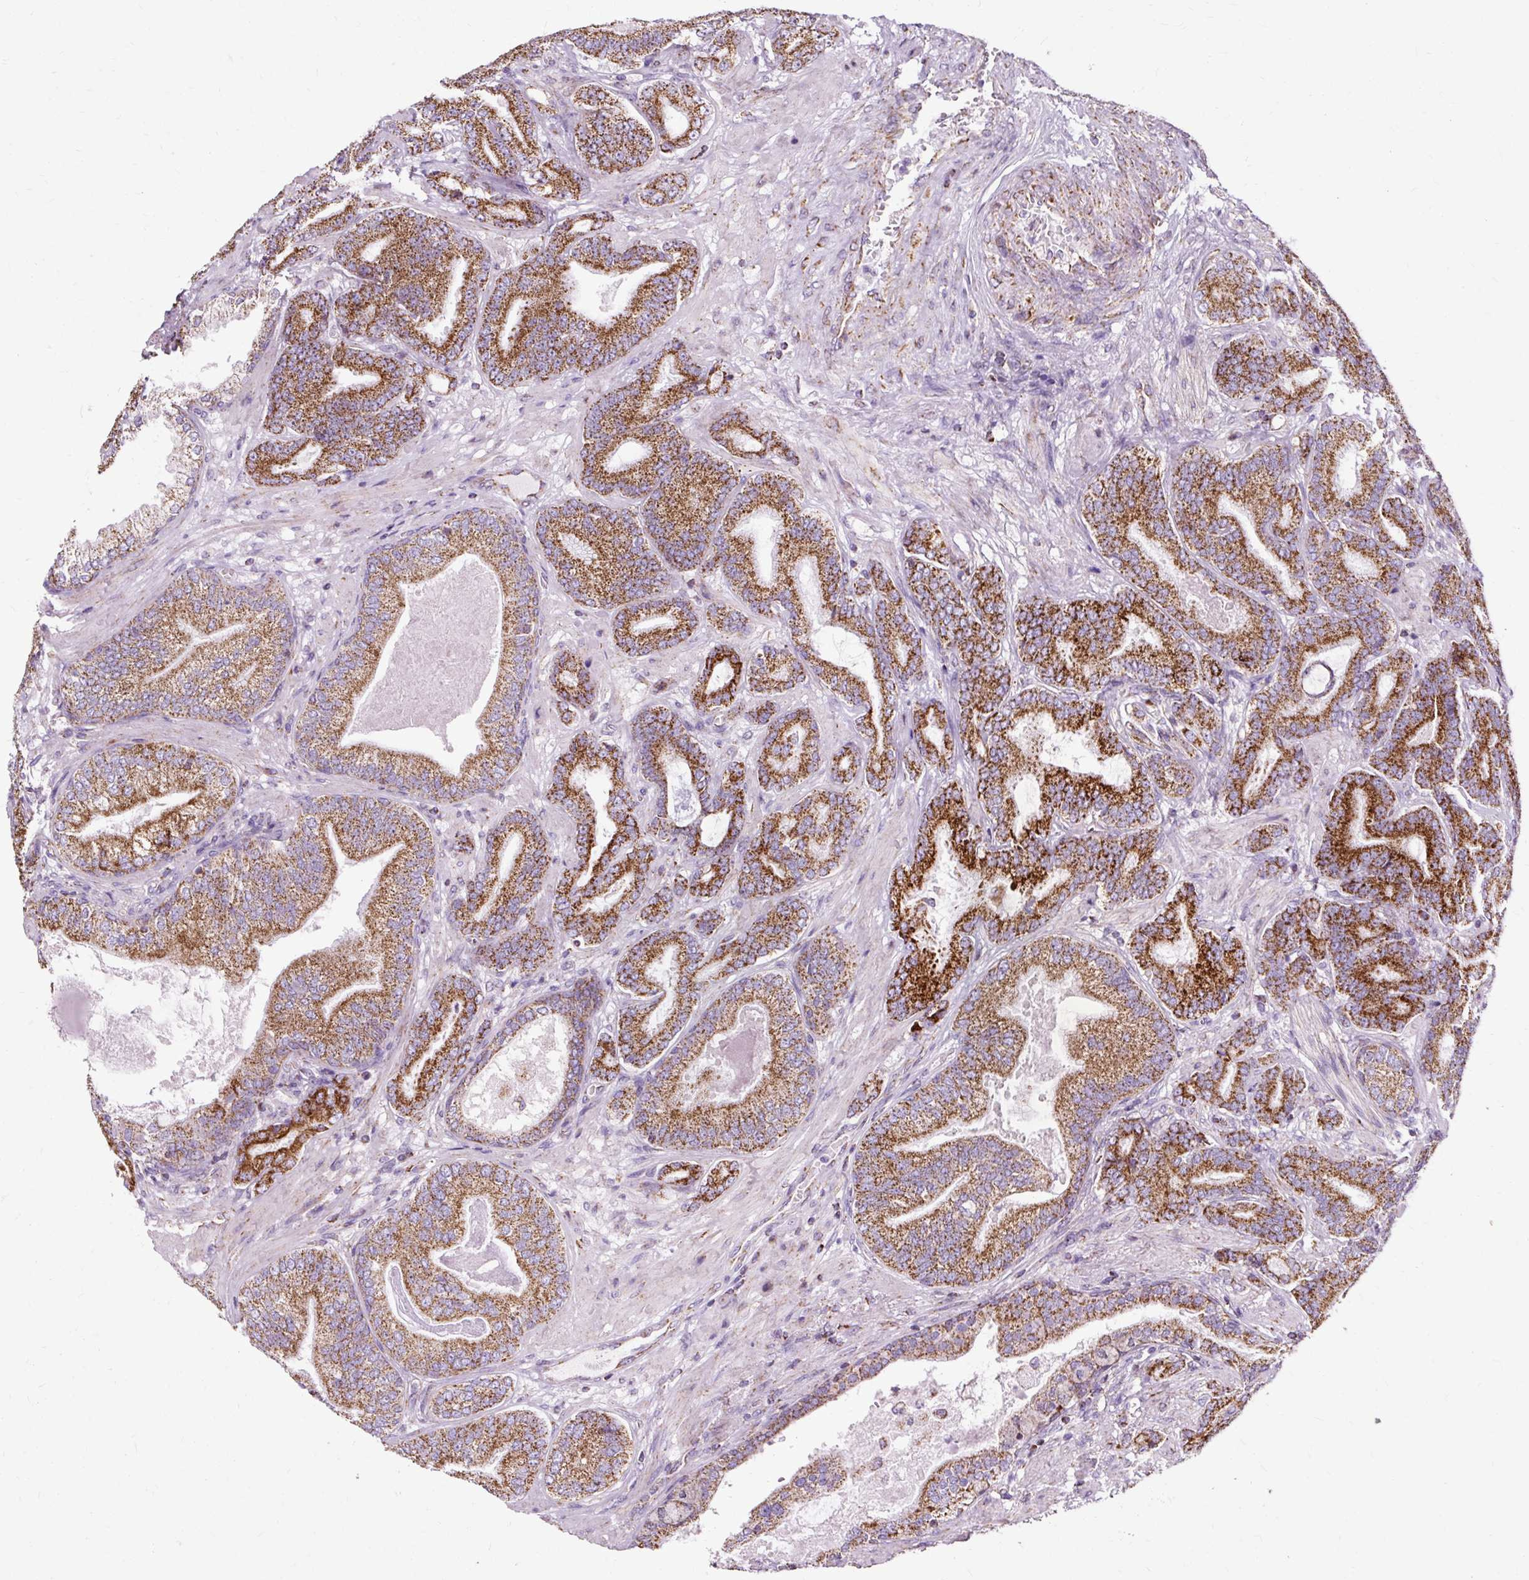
{"staining": {"intensity": "strong", "quantity": ">75%", "location": "cytoplasmic/membranous"}, "tissue": "prostate cancer", "cell_type": "Tumor cells", "image_type": "cancer", "snomed": [{"axis": "morphology", "description": "Adenocarcinoma, Low grade"}, {"axis": "topography", "description": "Prostate and seminal vesicle, NOS"}], "caption": "A micrograph of adenocarcinoma (low-grade) (prostate) stained for a protein demonstrates strong cytoplasmic/membranous brown staining in tumor cells. (DAB = brown stain, brightfield microscopy at high magnification).", "gene": "DLAT", "patient": {"sex": "male", "age": 61}}